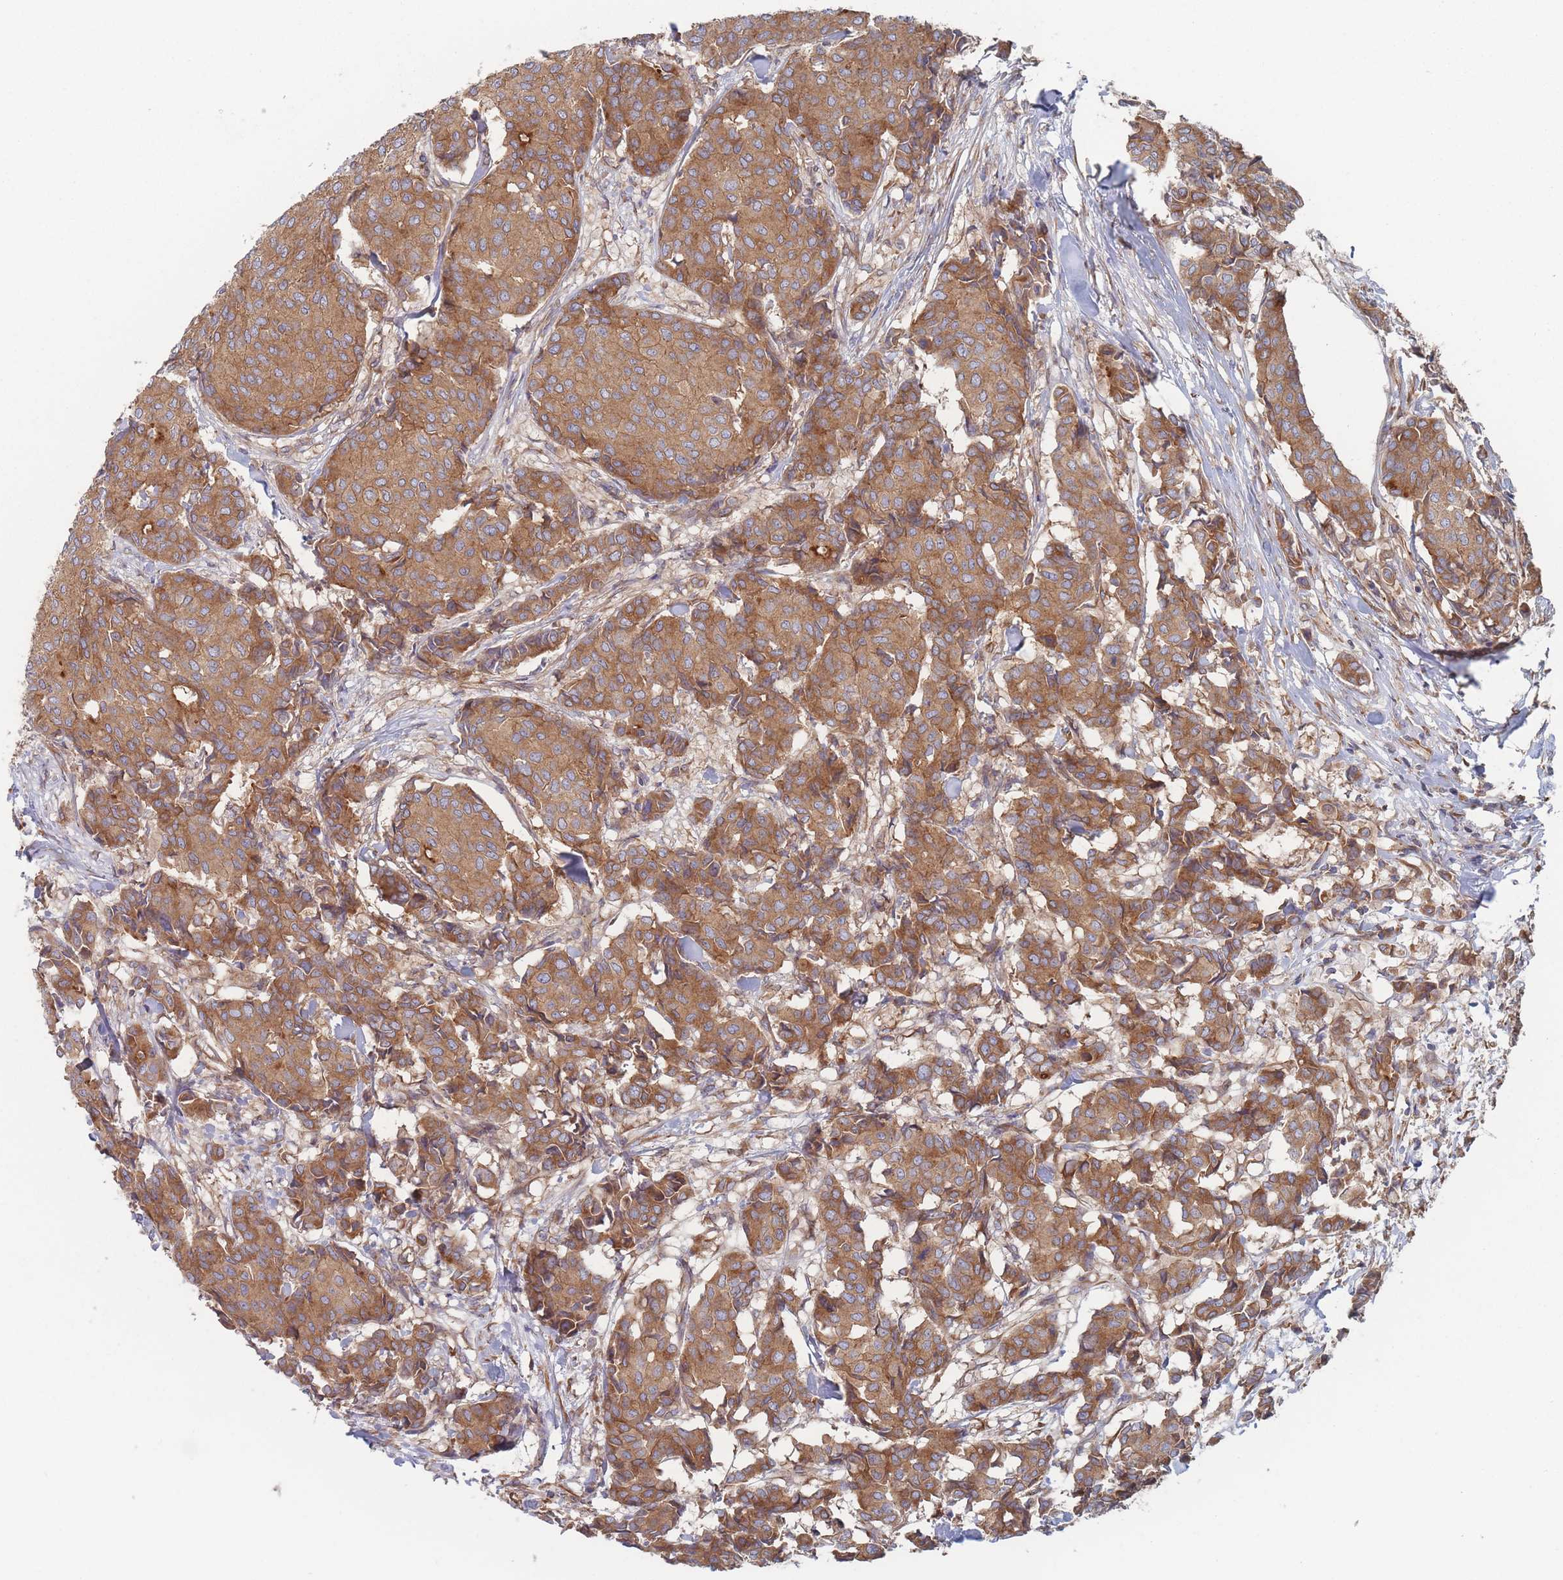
{"staining": {"intensity": "moderate", "quantity": ">75%", "location": "cytoplasmic/membranous"}, "tissue": "breast cancer", "cell_type": "Tumor cells", "image_type": "cancer", "snomed": [{"axis": "morphology", "description": "Duct carcinoma"}, {"axis": "topography", "description": "Breast"}], "caption": "The immunohistochemical stain highlights moderate cytoplasmic/membranous positivity in tumor cells of breast invasive ductal carcinoma tissue.", "gene": "KDSR", "patient": {"sex": "female", "age": 75}}